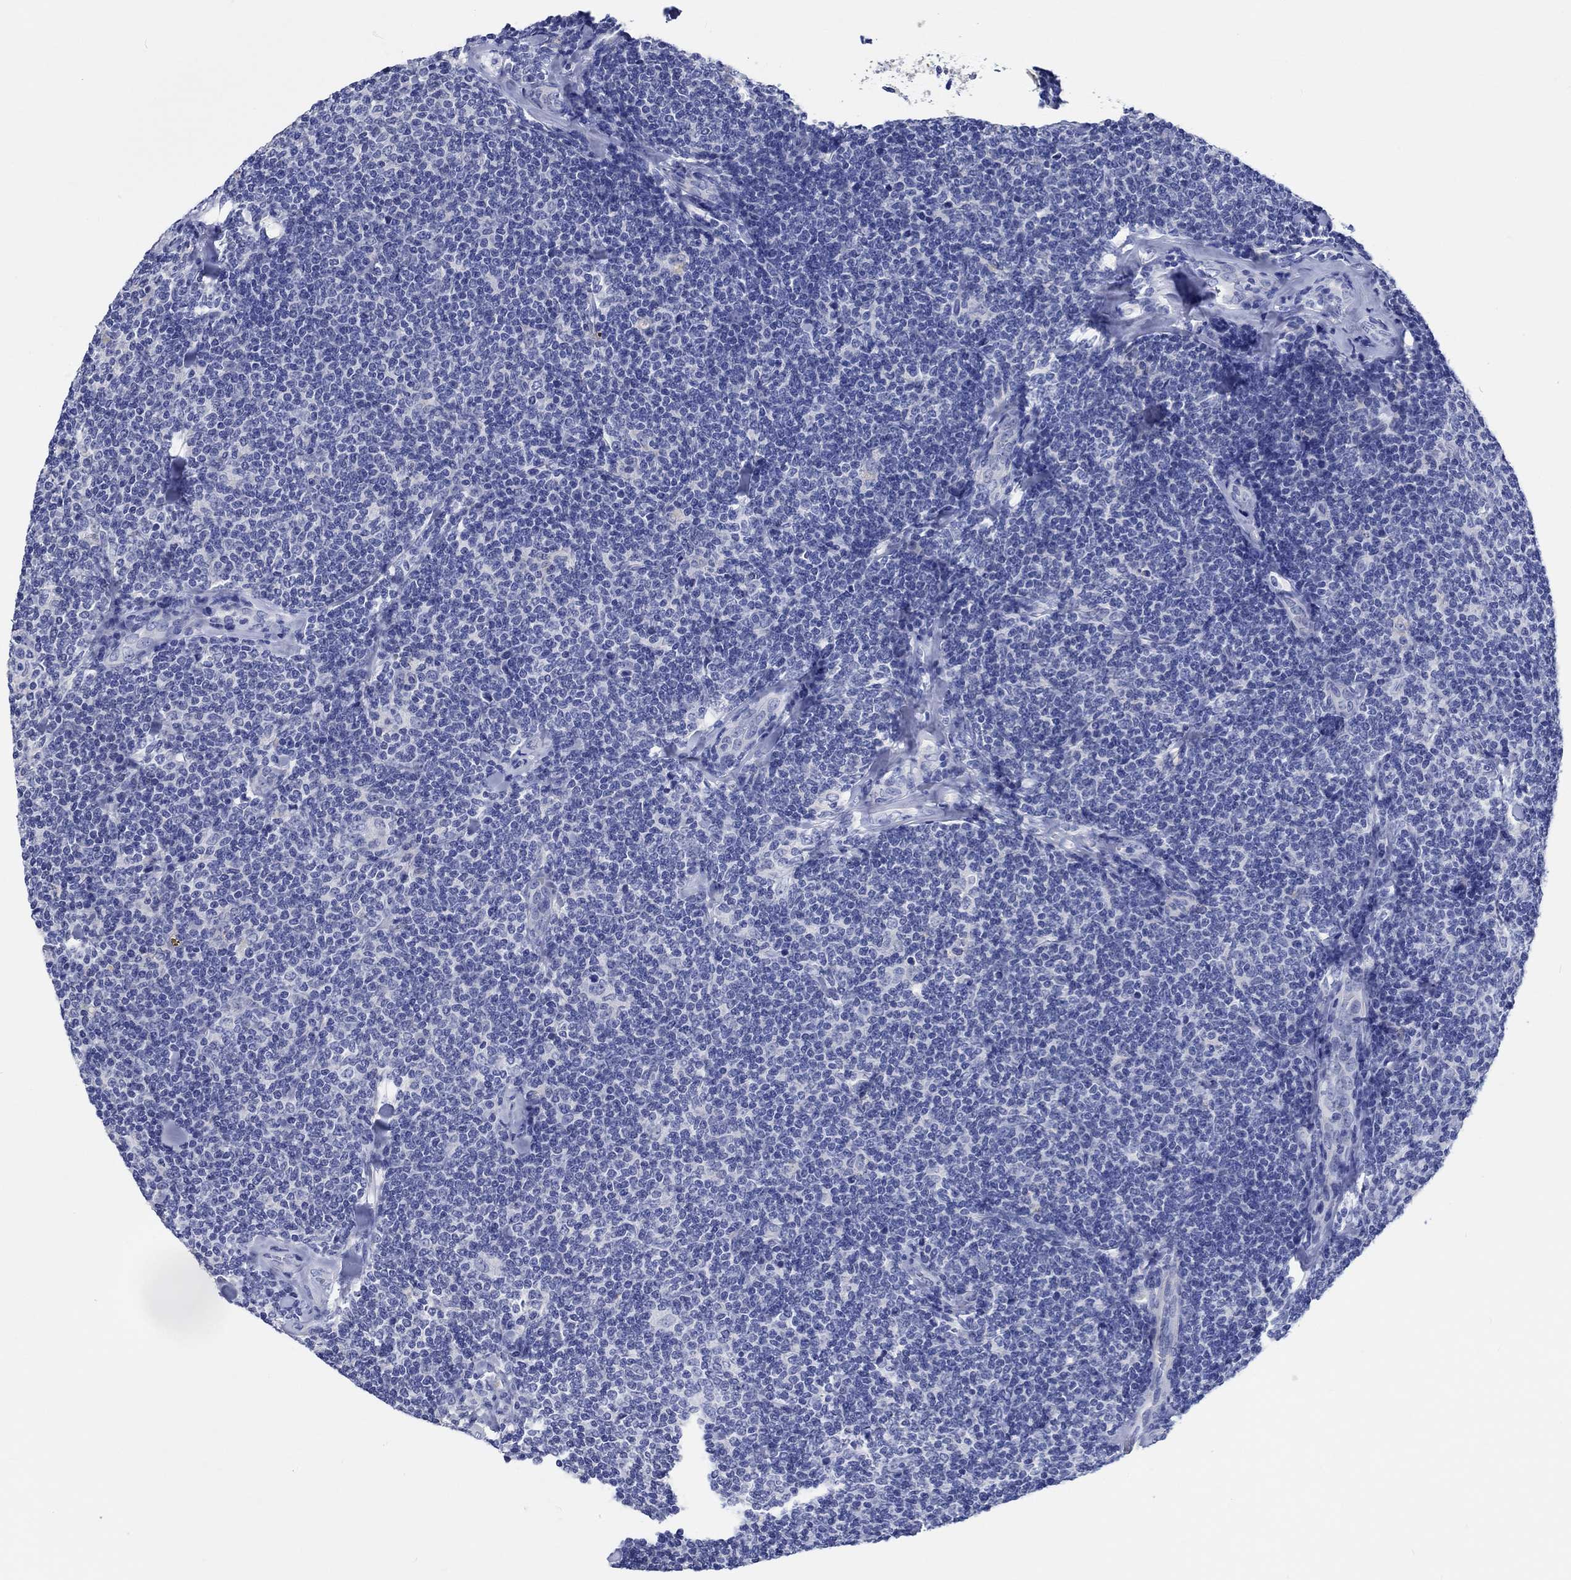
{"staining": {"intensity": "negative", "quantity": "none", "location": "none"}, "tissue": "lymphoma", "cell_type": "Tumor cells", "image_type": "cancer", "snomed": [{"axis": "morphology", "description": "Malignant lymphoma, non-Hodgkin's type, Low grade"}, {"axis": "topography", "description": "Lymph node"}], "caption": "Immunohistochemical staining of lymphoma reveals no significant positivity in tumor cells.", "gene": "SHISA4", "patient": {"sex": "female", "age": 56}}